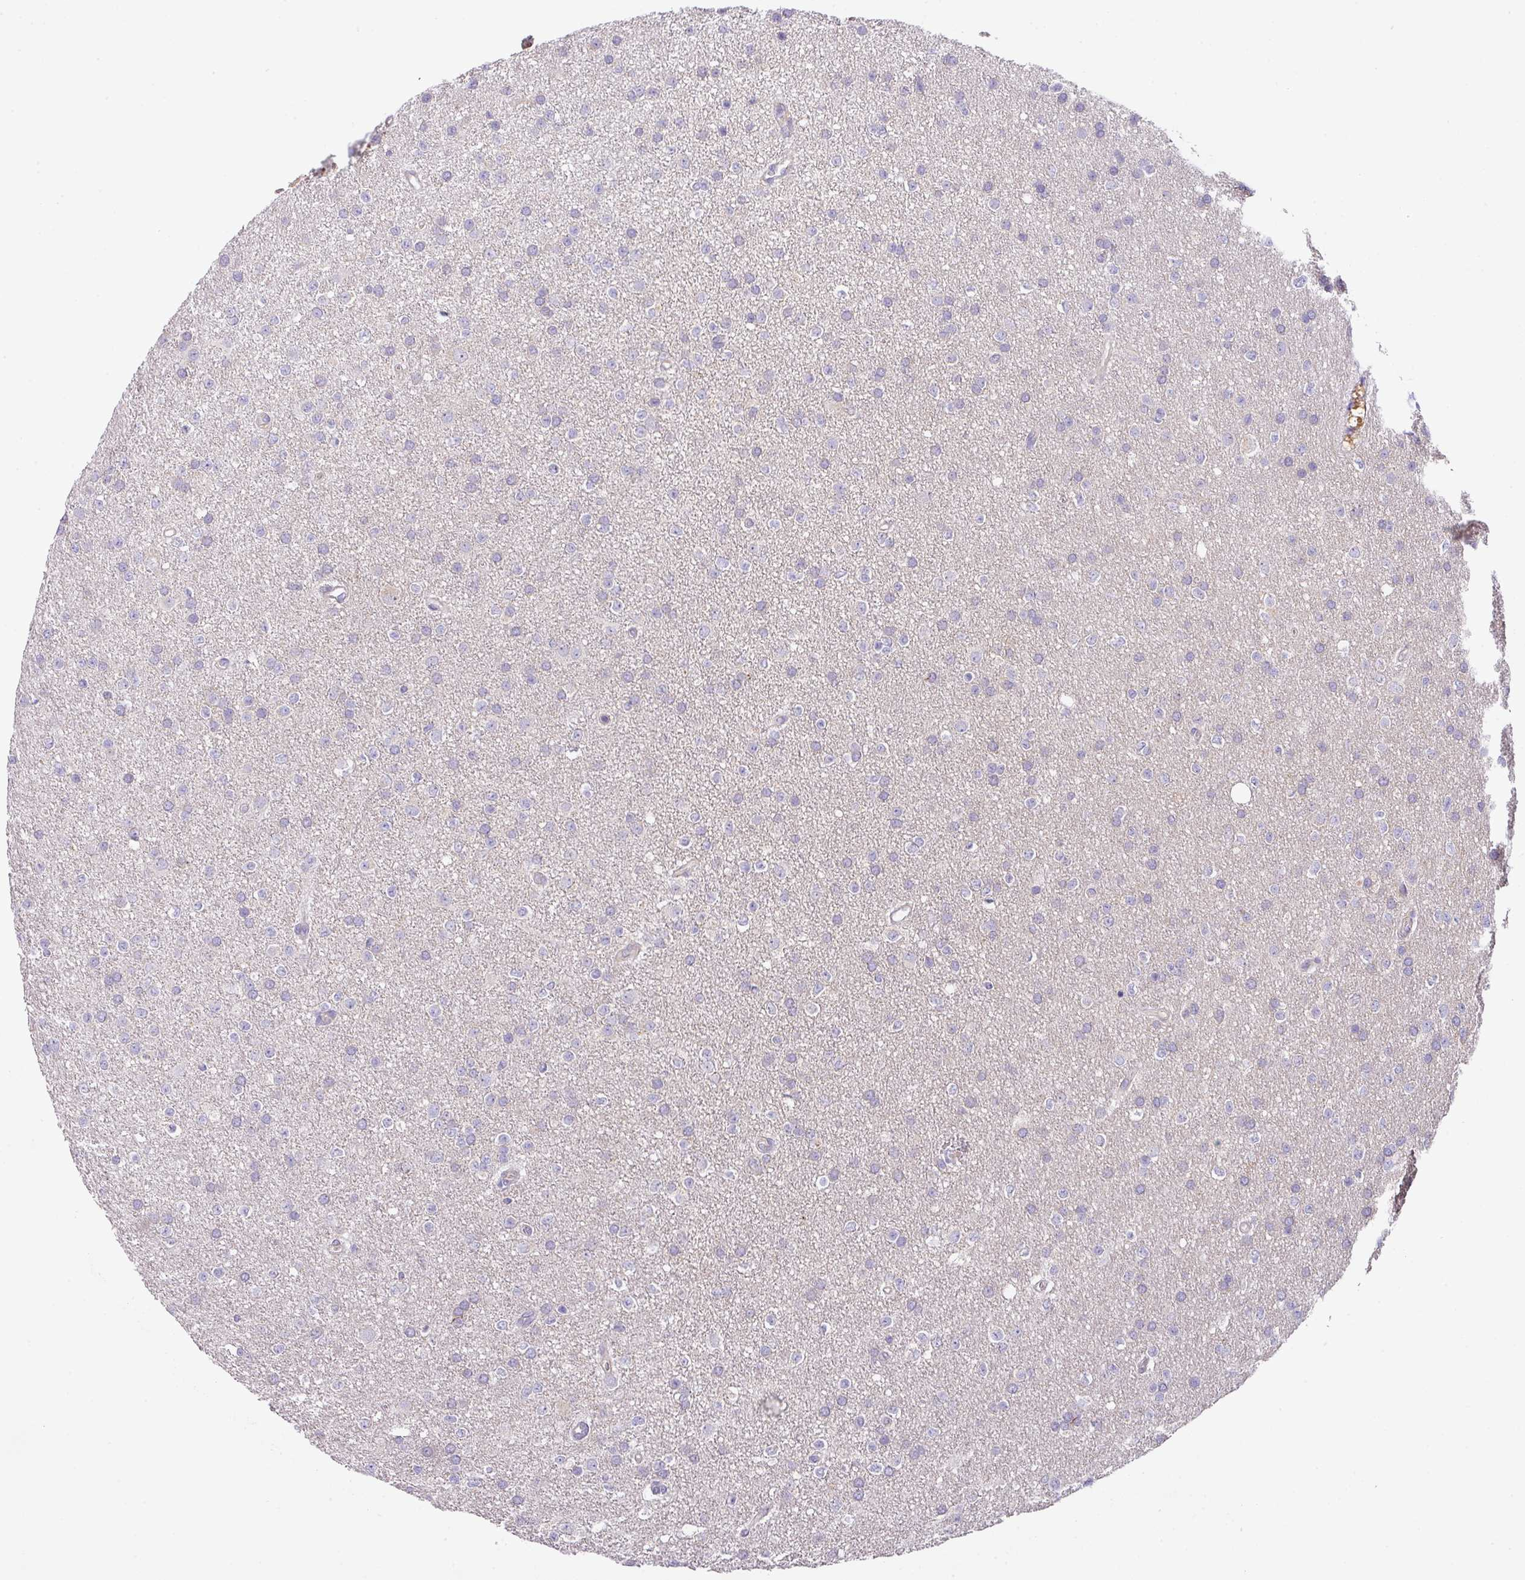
{"staining": {"intensity": "negative", "quantity": "none", "location": "none"}, "tissue": "glioma", "cell_type": "Tumor cells", "image_type": "cancer", "snomed": [{"axis": "morphology", "description": "Glioma, malignant, Low grade"}, {"axis": "topography", "description": "Brain"}], "caption": "IHC of human malignant glioma (low-grade) displays no positivity in tumor cells.", "gene": "ZNF394", "patient": {"sex": "female", "age": 34}}